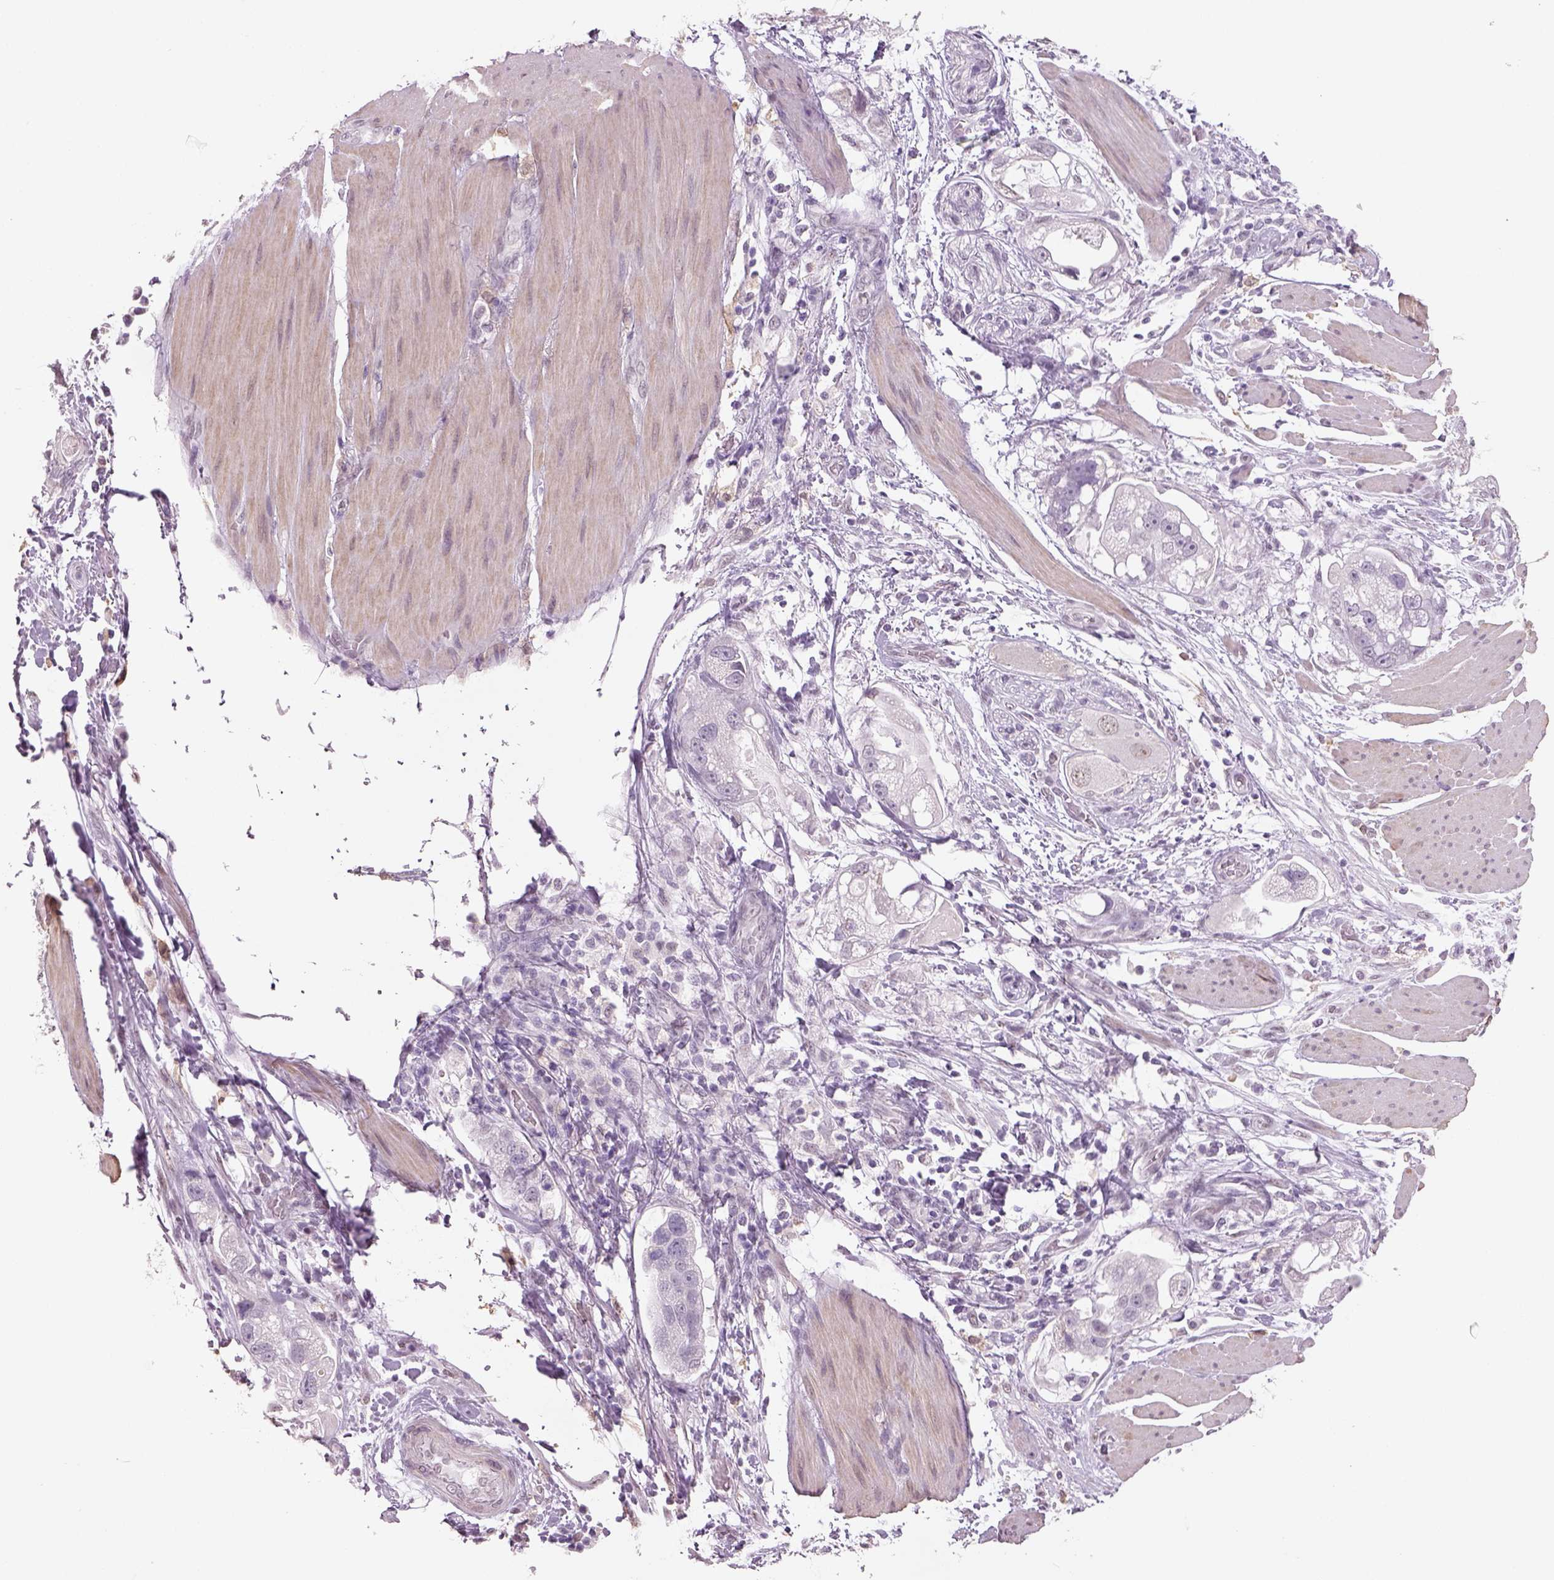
{"staining": {"intensity": "negative", "quantity": "none", "location": "none"}, "tissue": "stomach cancer", "cell_type": "Tumor cells", "image_type": "cancer", "snomed": [{"axis": "morphology", "description": "Adenocarcinoma, NOS"}, {"axis": "topography", "description": "Stomach"}], "caption": "A photomicrograph of human stomach adenocarcinoma is negative for staining in tumor cells. (DAB immunohistochemistry with hematoxylin counter stain).", "gene": "NAT8", "patient": {"sex": "male", "age": 59}}